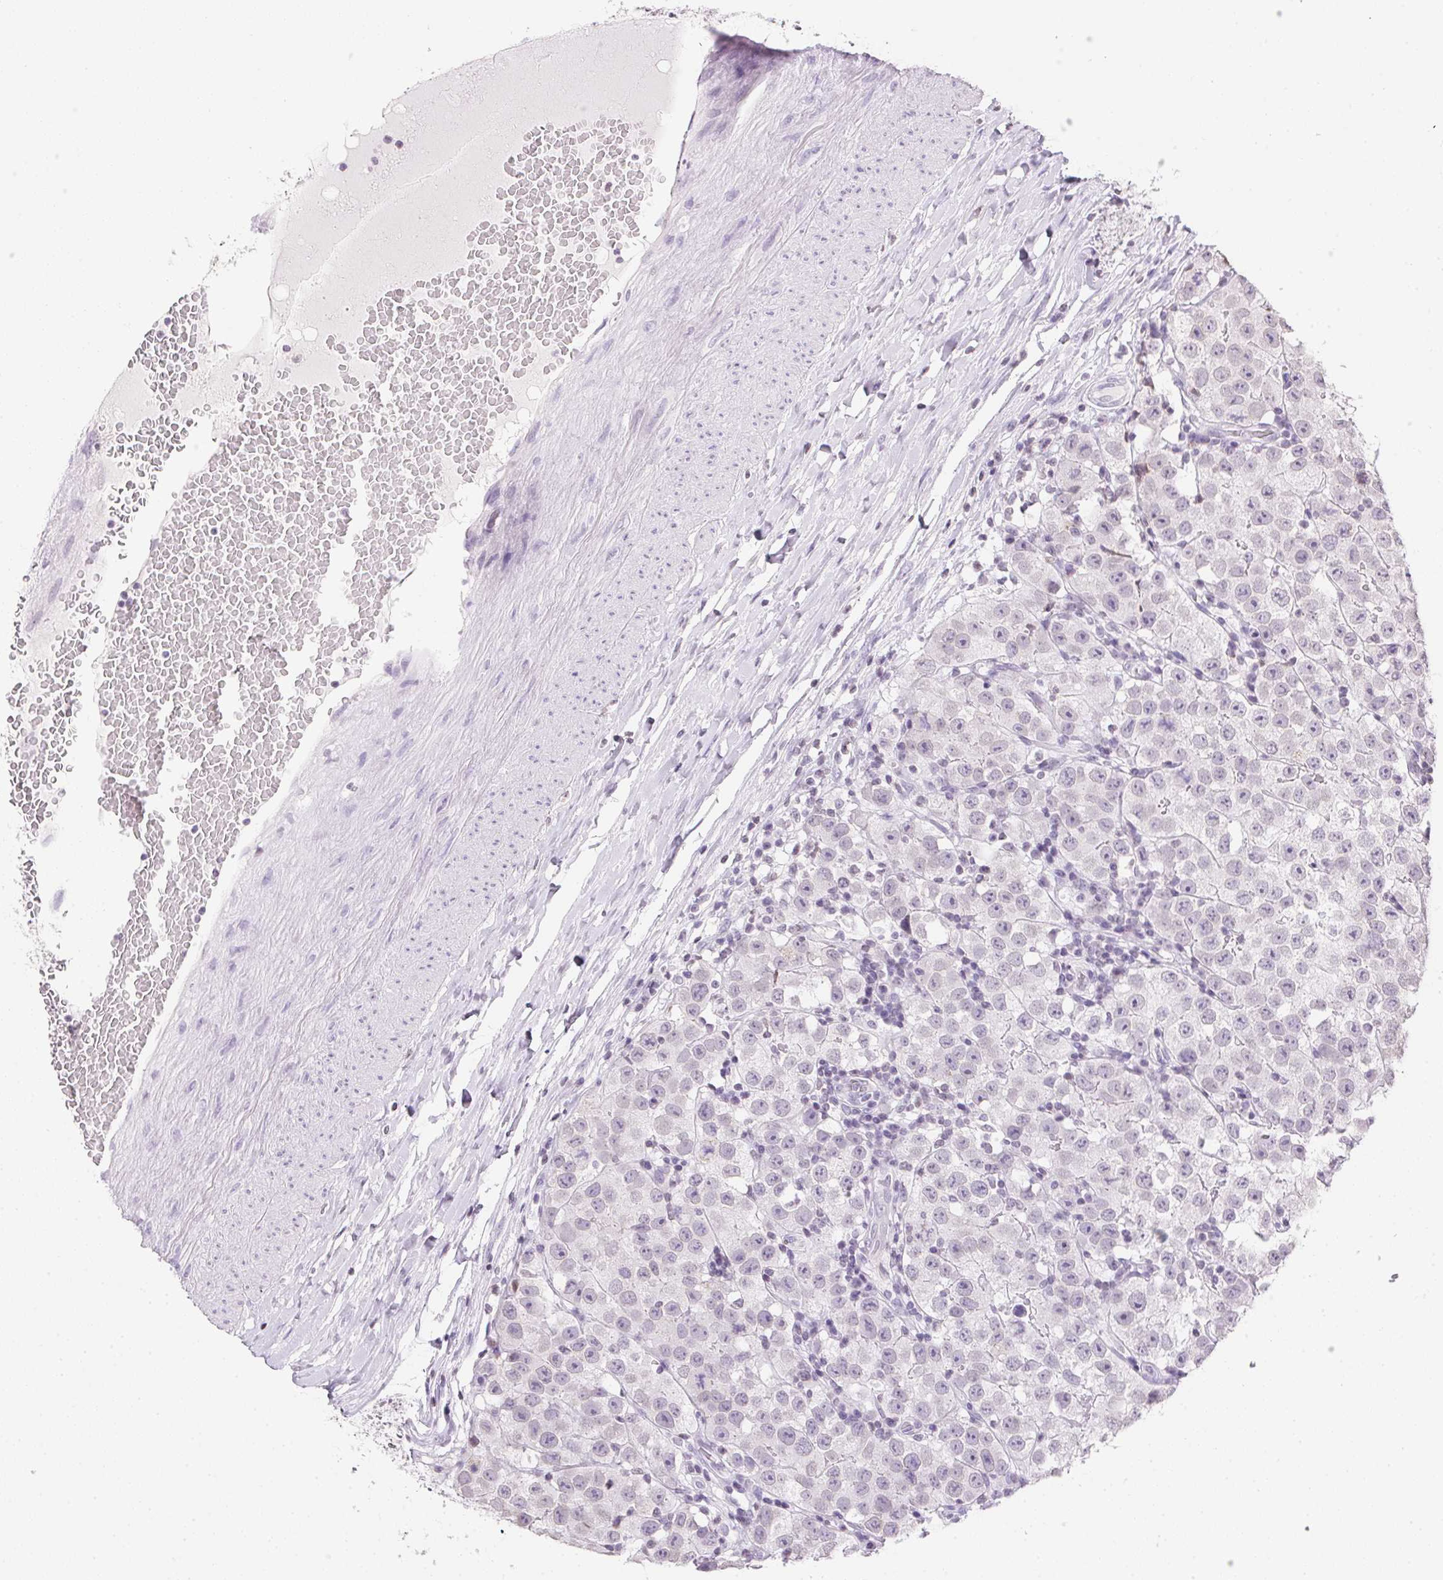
{"staining": {"intensity": "negative", "quantity": "none", "location": "none"}, "tissue": "testis cancer", "cell_type": "Tumor cells", "image_type": "cancer", "snomed": [{"axis": "morphology", "description": "Seminoma, NOS"}, {"axis": "topography", "description": "Testis"}], "caption": "Tumor cells are negative for brown protein staining in testis seminoma.", "gene": "PRL", "patient": {"sex": "male", "age": 34}}